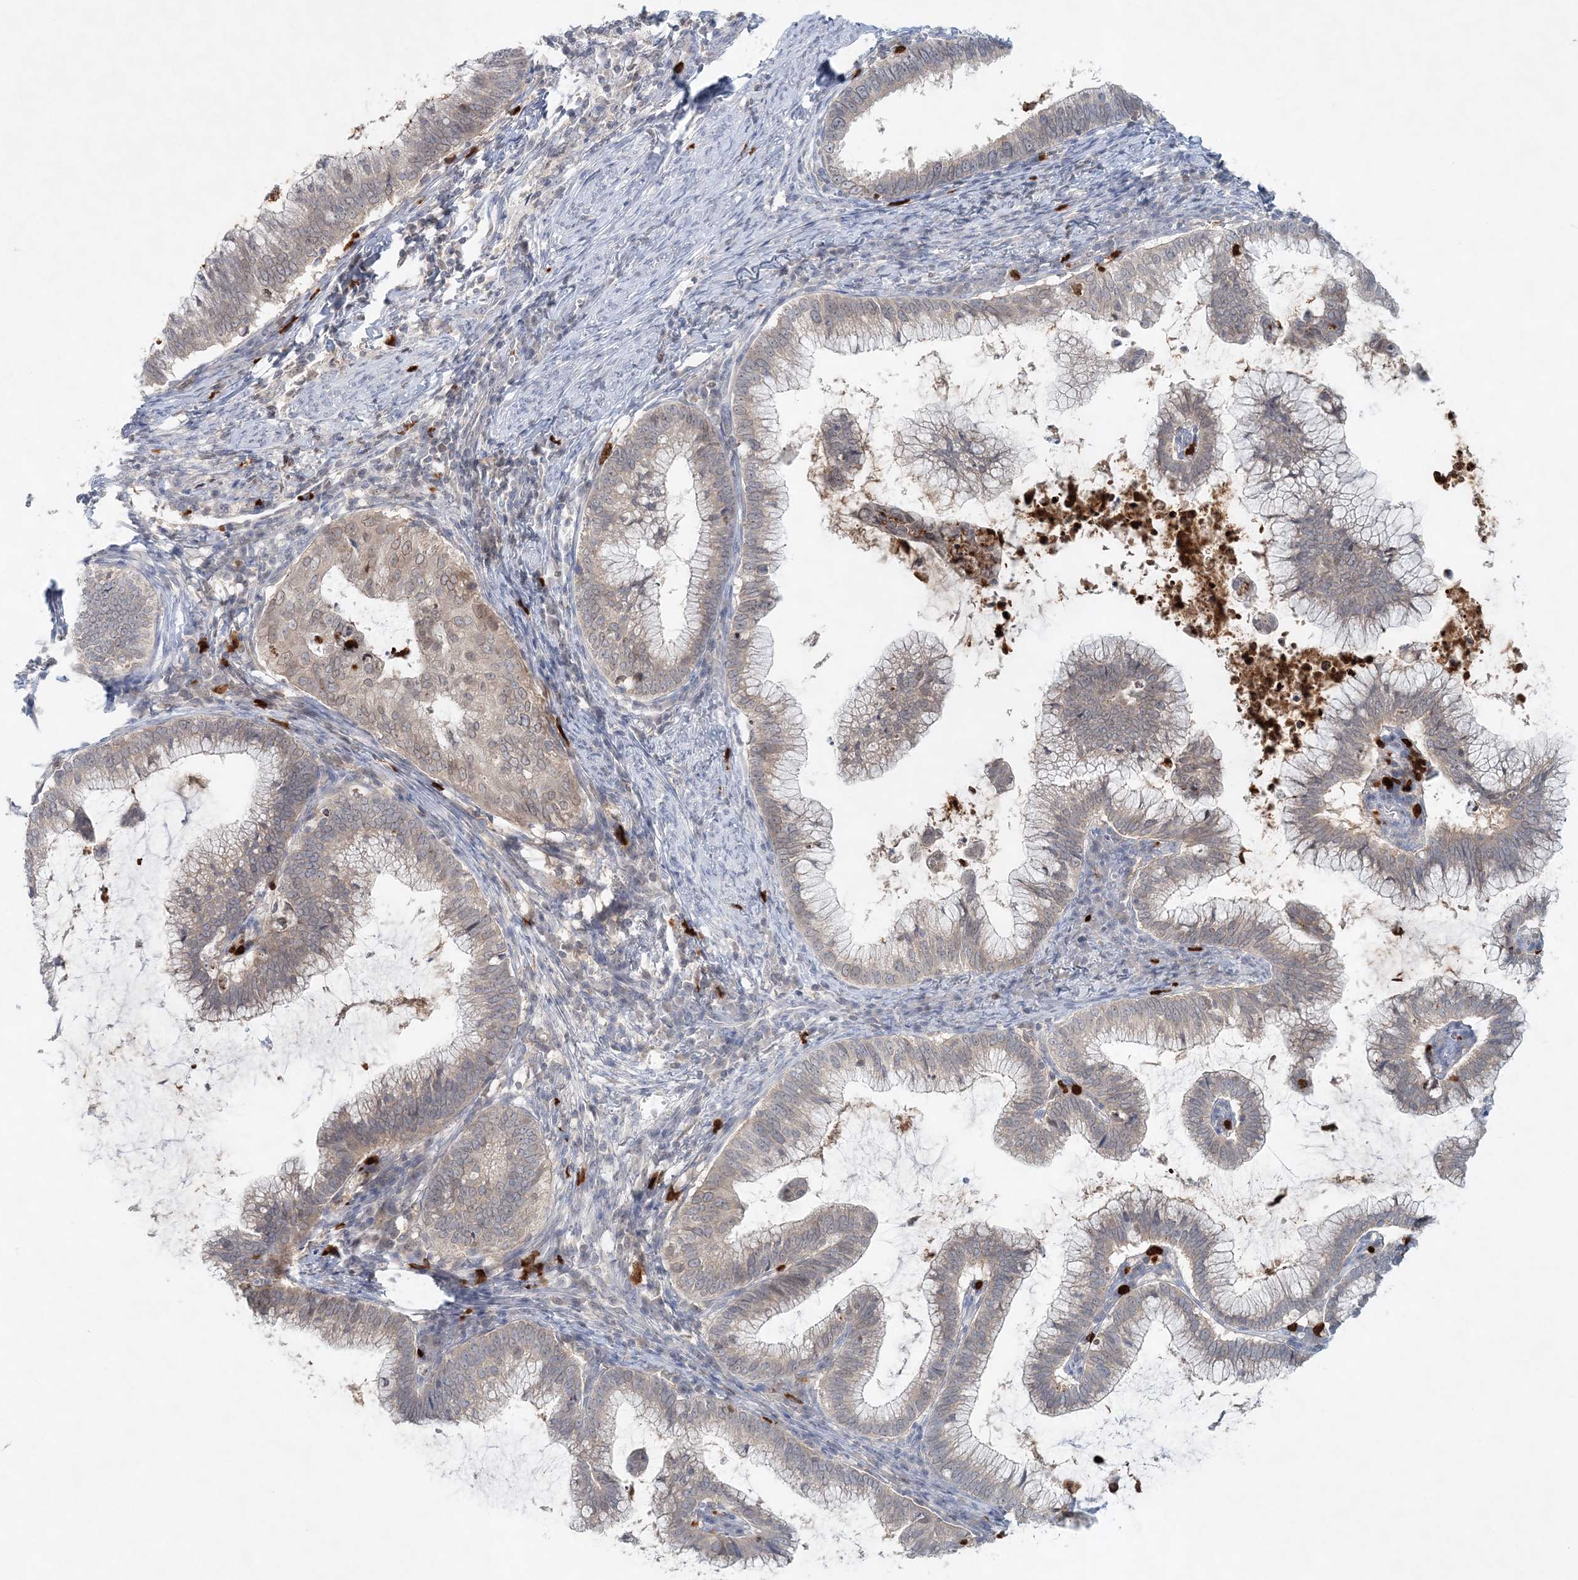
{"staining": {"intensity": "weak", "quantity": "25%-75%", "location": "cytoplasmic/membranous"}, "tissue": "cervical cancer", "cell_type": "Tumor cells", "image_type": "cancer", "snomed": [{"axis": "morphology", "description": "Adenocarcinoma, NOS"}, {"axis": "topography", "description": "Cervix"}], "caption": "Adenocarcinoma (cervical) tissue displays weak cytoplasmic/membranous positivity in about 25%-75% of tumor cells", "gene": "NUP54", "patient": {"sex": "female", "age": 36}}